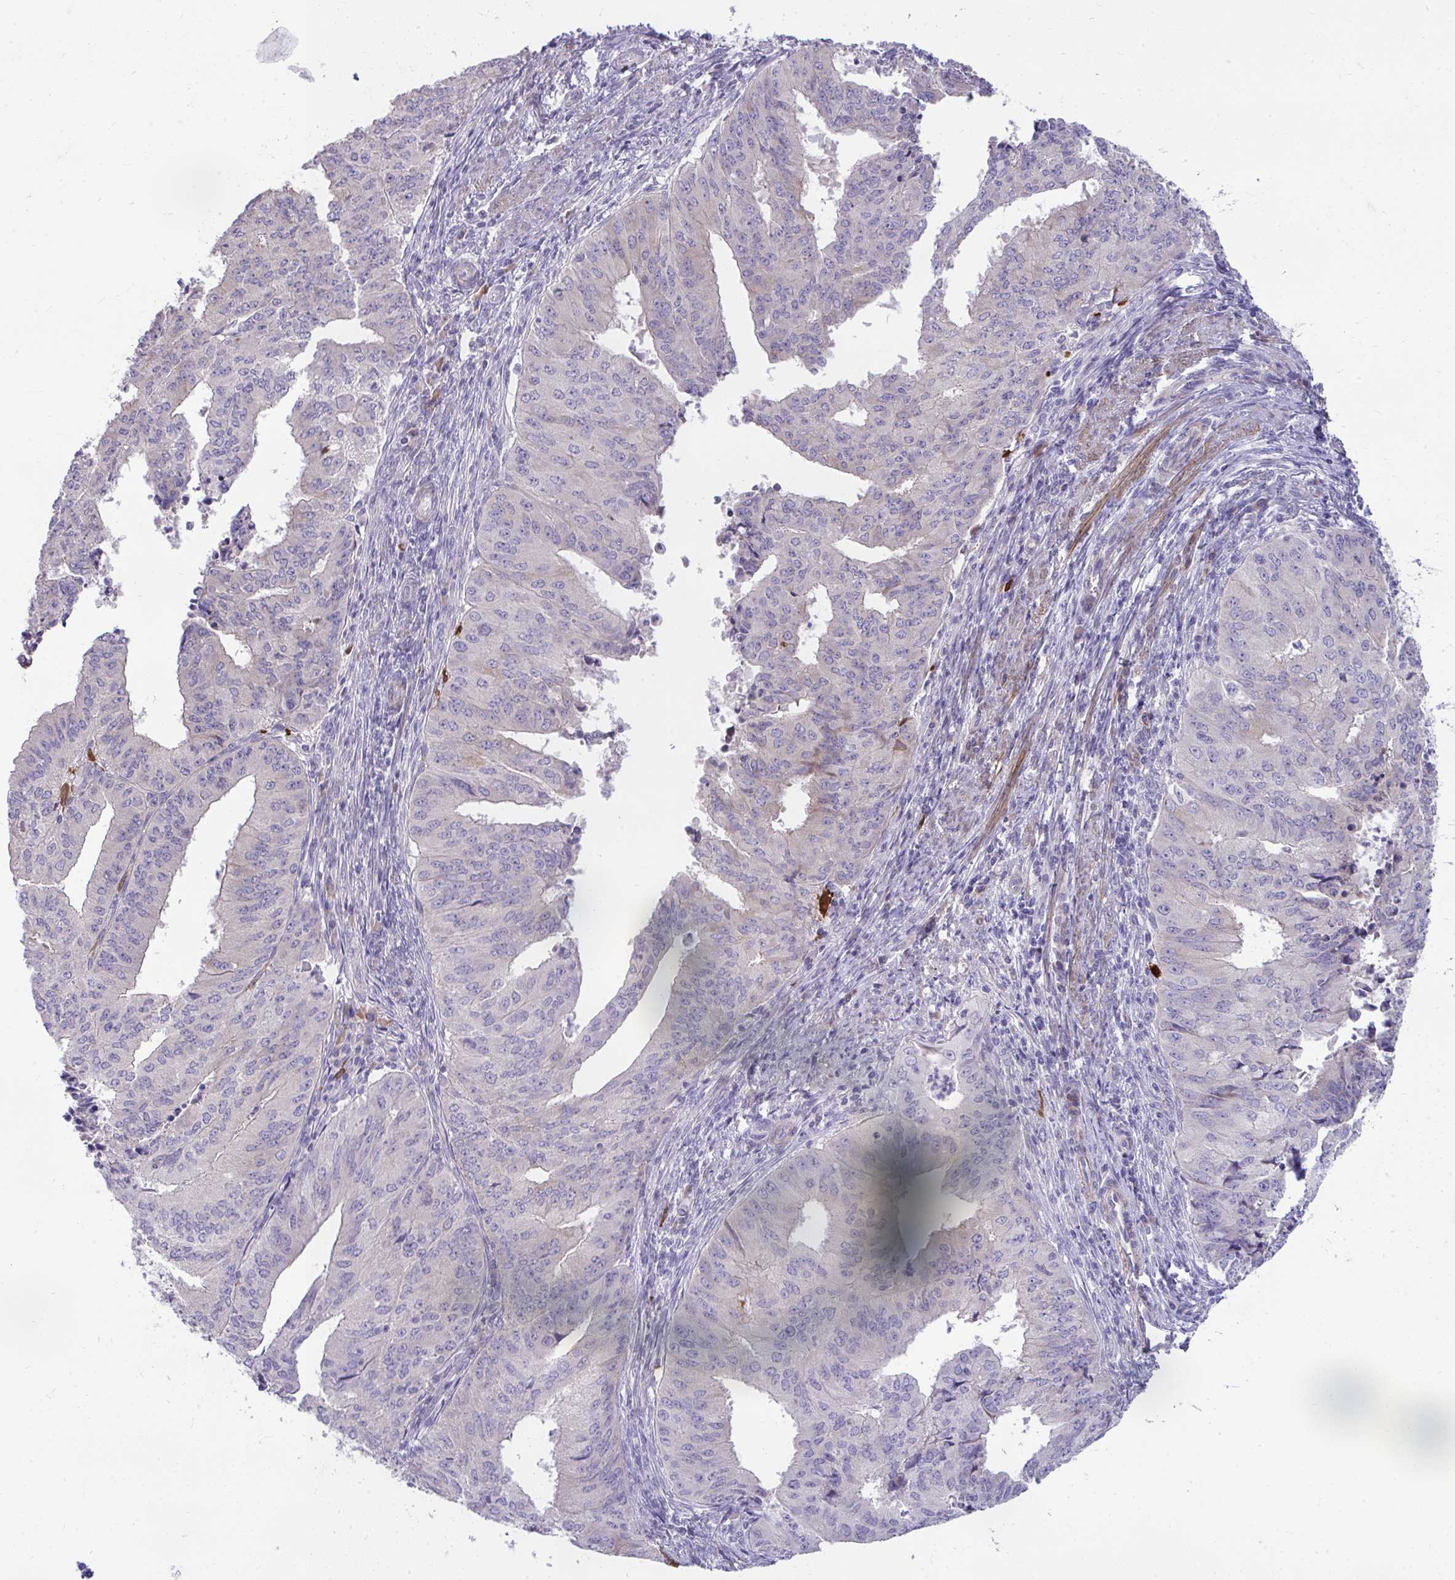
{"staining": {"intensity": "negative", "quantity": "none", "location": "none"}, "tissue": "endometrial cancer", "cell_type": "Tumor cells", "image_type": "cancer", "snomed": [{"axis": "morphology", "description": "Adenocarcinoma, NOS"}, {"axis": "topography", "description": "Endometrium"}], "caption": "Endometrial cancer (adenocarcinoma) stained for a protein using immunohistochemistry displays no staining tumor cells.", "gene": "PIGZ", "patient": {"sex": "female", "age": 50}}